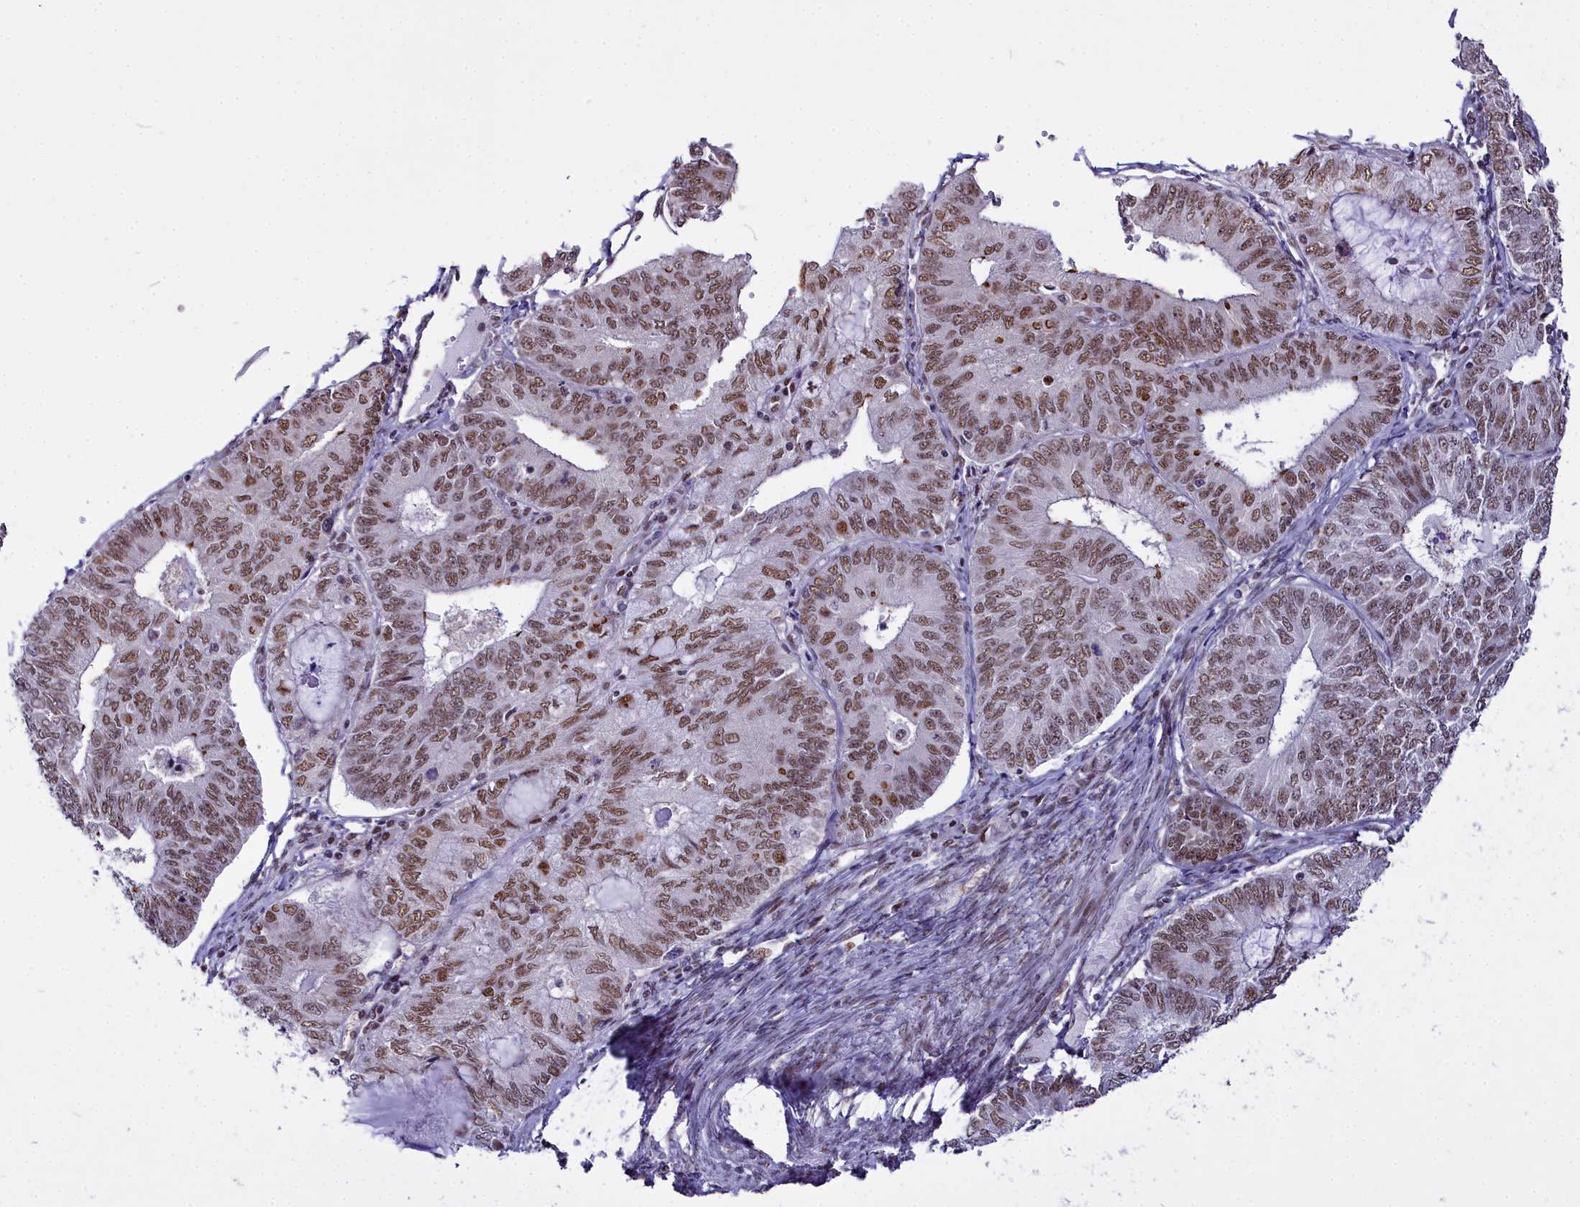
{"staining": {"intensity": "moderate", "quantity": ">75%", "location": "nuclear"}, "tissue": "endometrial cancer", "cell_type": "Tumor cells", "image_type": "cancer", "snomed": [{"axis": "morphology", "description": "Adenocarcinoma, NOS"}, {"axis": "topography", "description": "Endometrium"}], "caption": "The micrograph displays immunohistochemical staining of endometrial cancer (adenocarcinoma). There is moderate nuclear expression is present in about >75% of tumor cells.", "gene": "RBM12", "patient": {"sex": "female", "age": 68}}